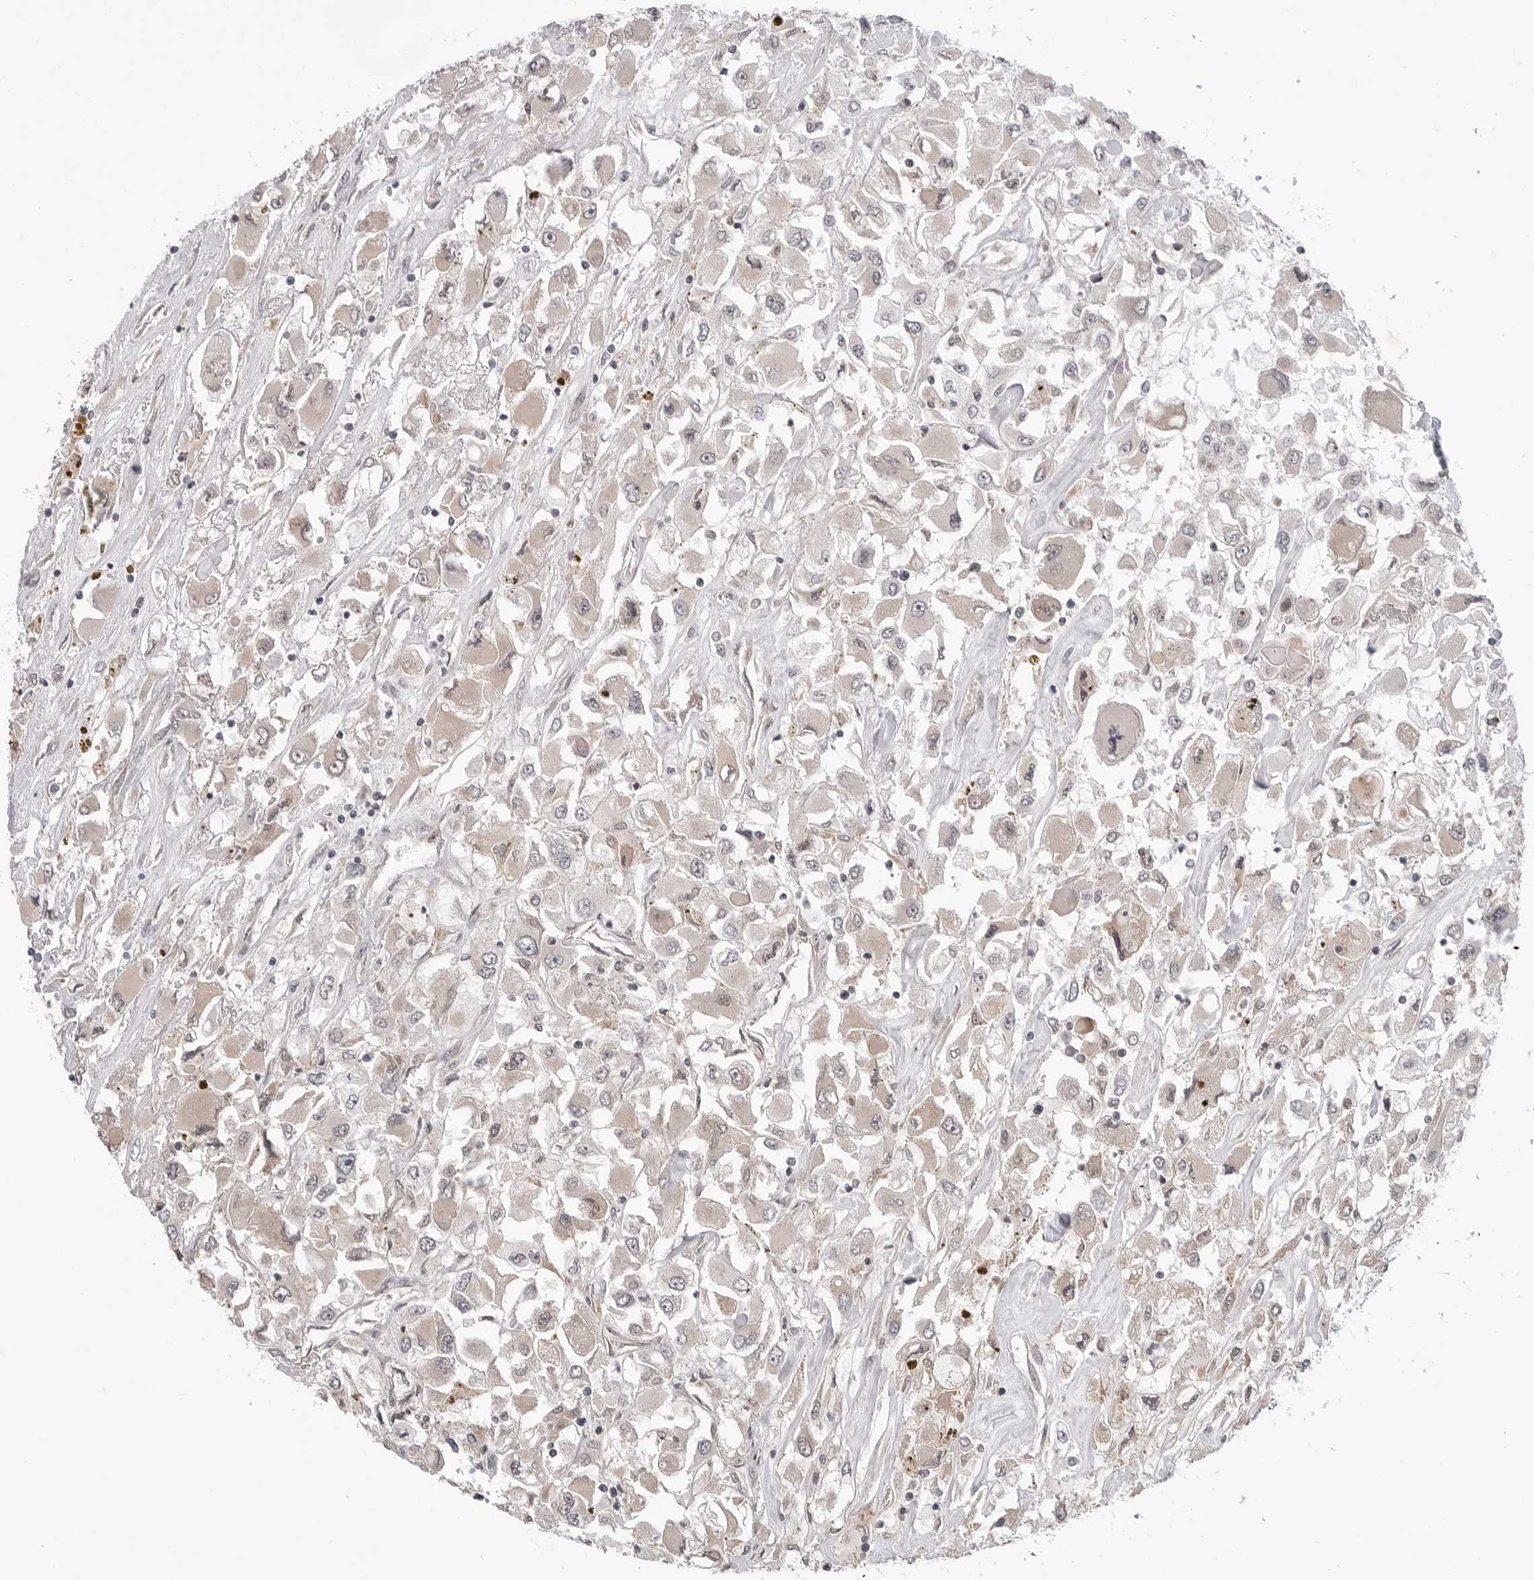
{"staining": {"intensity": "negative", "quantity": "none", "location": "none"}, "tissue": "renal cancer", "cell_type": "Tumor cells", "image_type": "cancer", "snomed": [{"axis": "morphology", "description": "Adenocarcinoma, NOS"}, {"axis": "topography", "description": "Kidney"}], "caption": "Immunohistochemistry (IHC) of human renal cancer (adenocarcinoma) reveals no positivity in tumor cells.", "gene": "CDK20", "patient": {"sex": "female", "age": 52}}